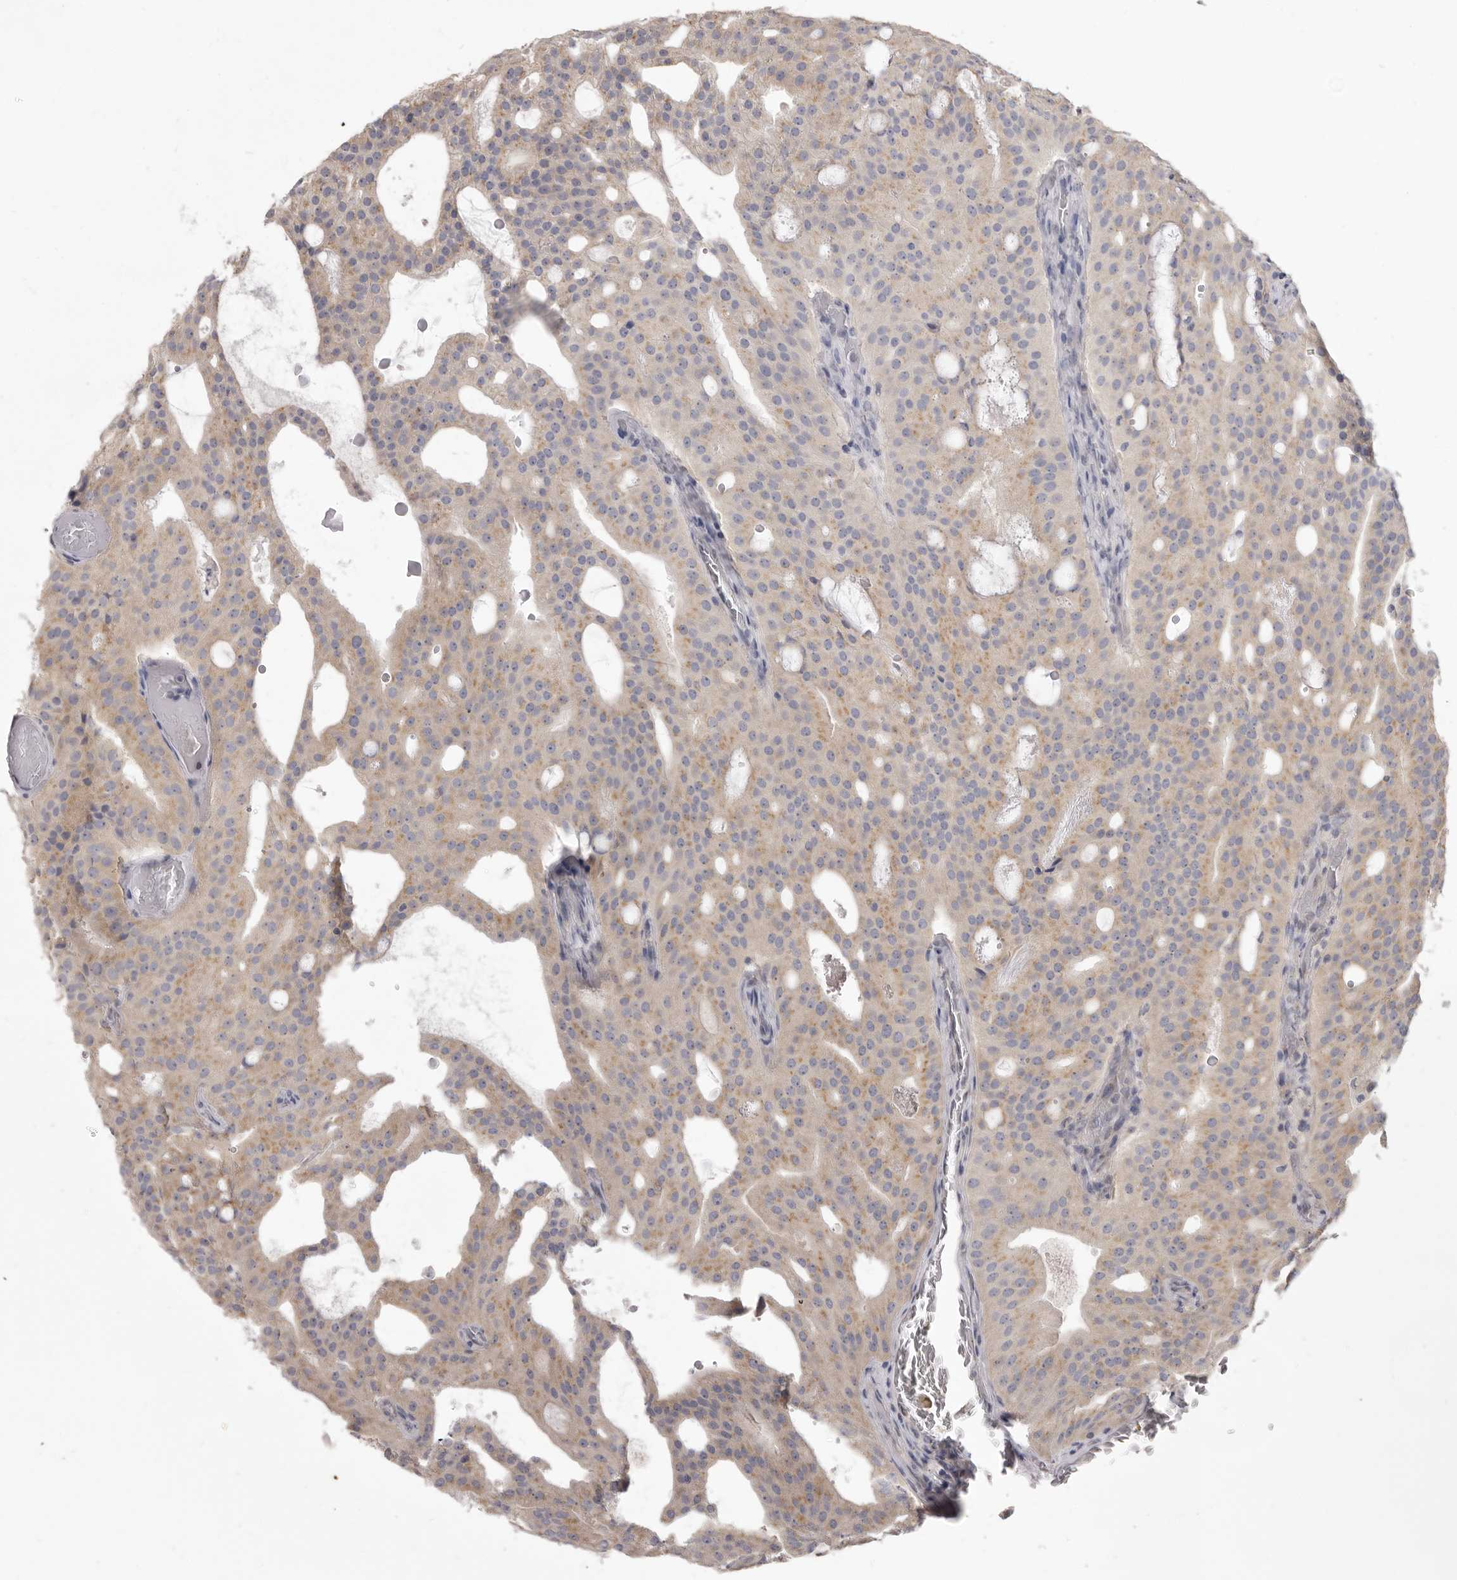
{"staining": {"intensity": "weak", "quantity": "25%-75%", "location": "cytoplasmic/membranous"}, "tissue": "prostate cancer", "cell_type": "Tumor cells", "image_type": "cancer", "snomed": [{"axis": "morphology", "description": "Adenocarcinoma, Medium grade"}, {"axis": "topography", "description": "Prostate"}], "caption": "Prostate adenocarcinoma (medium-grade) stained with DAB immunohistochemistry (IHC) exhibits low levels of weak cytoplasmic/membranous expression in approximately 25%-75% of tumor cells.", "gene": "TBC1D8B", "patient": {"sex": "male", "age": 88}}